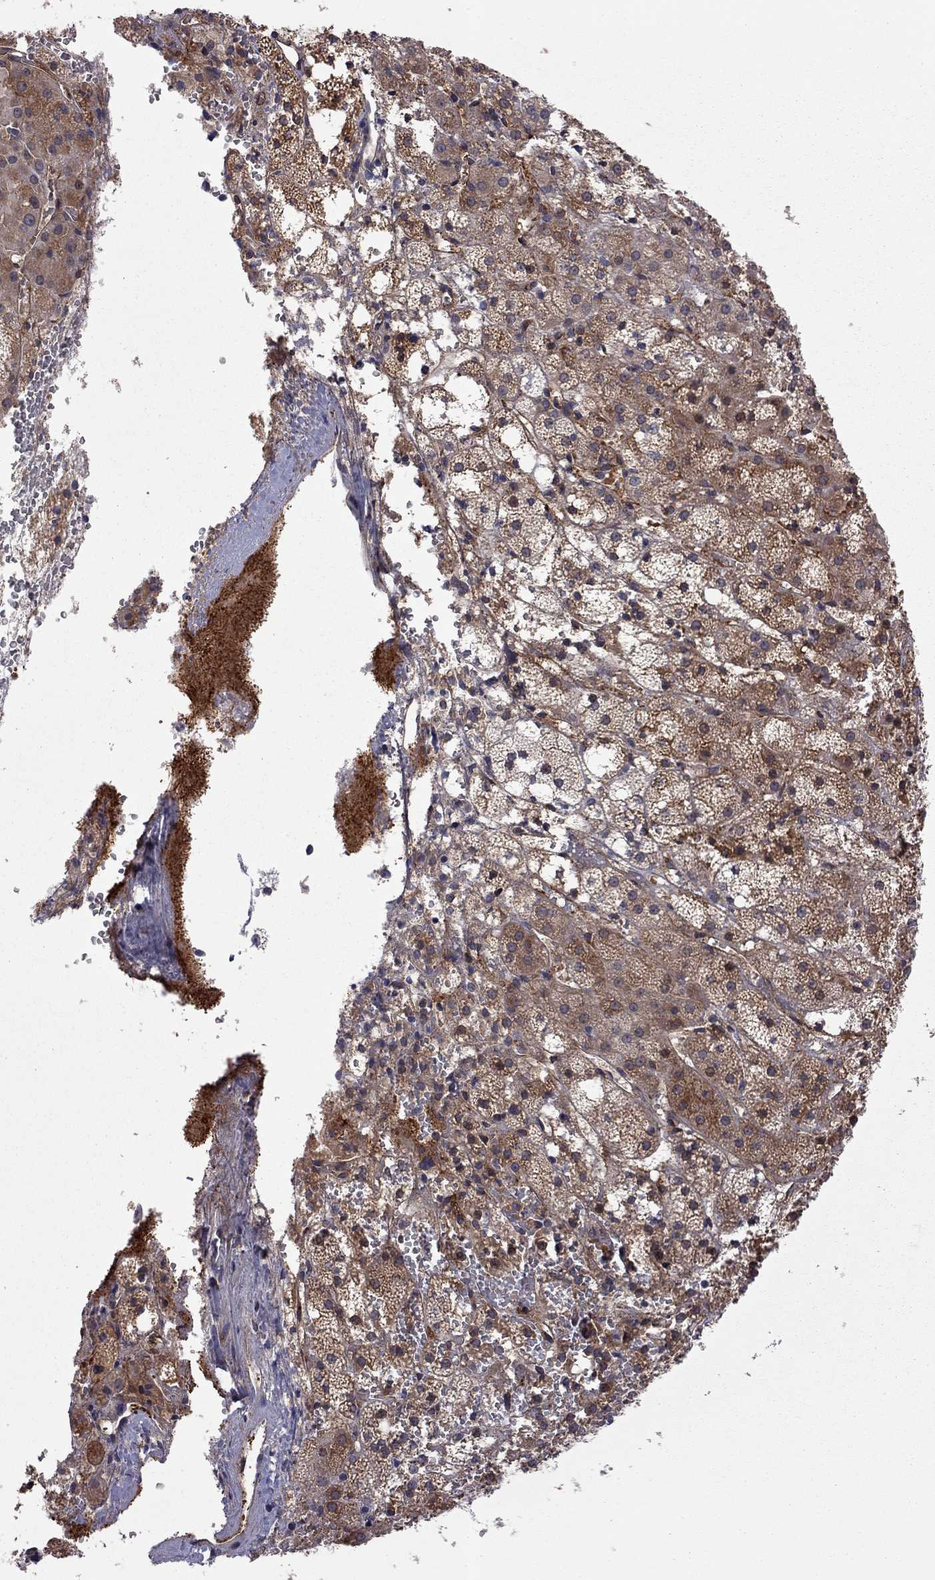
{"staining": {"intensity": "moderate", "quantity": ">75%", "location": "cytoplasmic/membranous"}, "tissue": "adrenal gland", "cell_type": "Glandular cells", "image_type": "normal", "snomed": [{"axis": "morphology", "description": "Normal tissue, NOS"}, {"axis": "topography", "description": "Adrenal gland"}], "caption": "Immunohistochemical staining of unremarkable human adrenal gland shows moderate cytoplasmic/membranous protein staining in about >75% of glandular cells.", "gene": "EXOC3L2", "patient": {"sex": "male", "age": 53}}